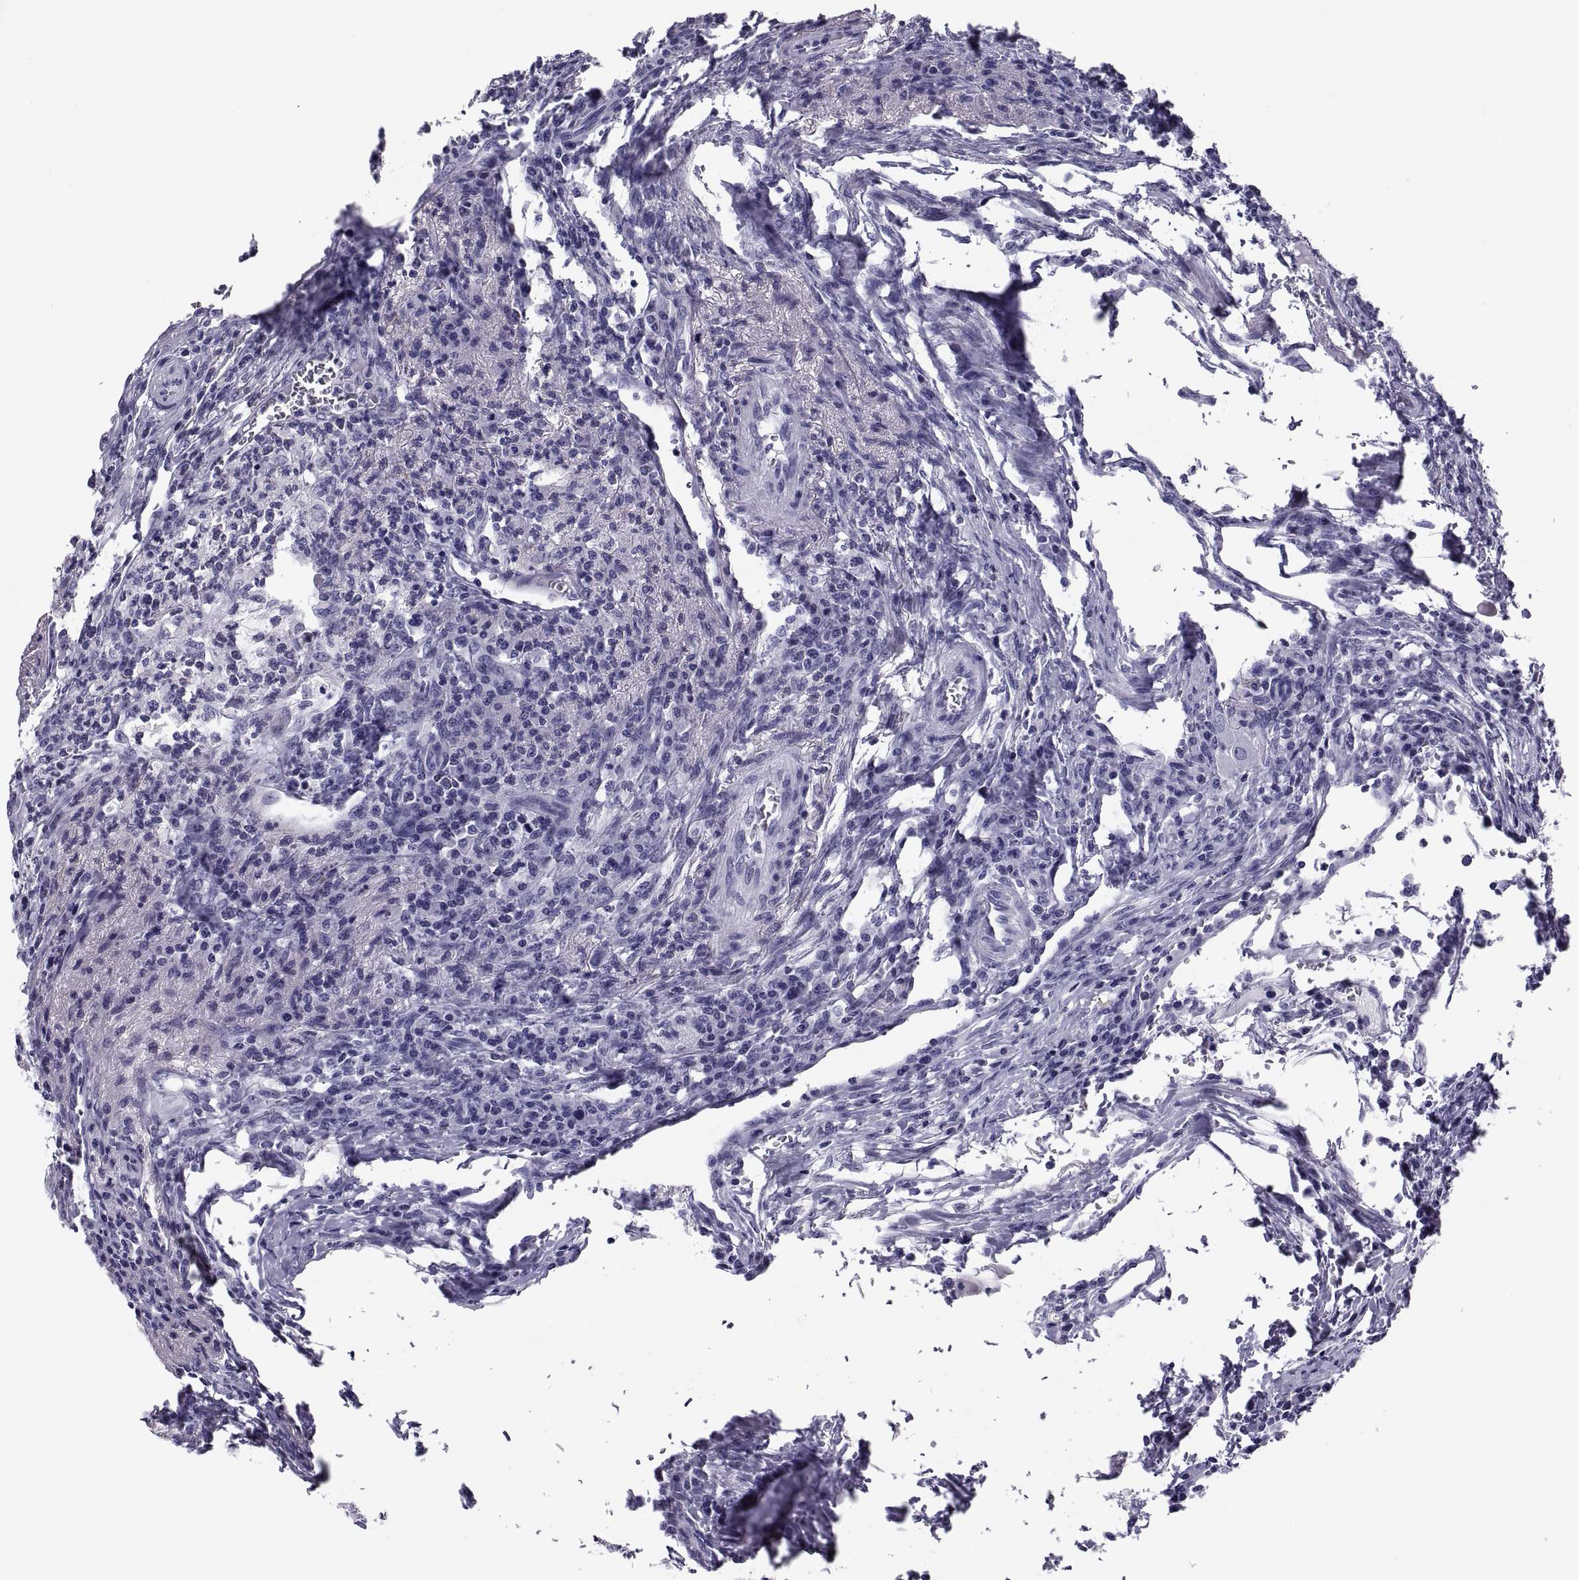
{"staining": {"intensity": "negative", "quantity": "none", "location": "none"}, "tissue": "colorectal cancer", "cell_type": "Tumor cells", "image_type": "cancer", "snomed": [{"axis": "morphology", "description": "Adenocarcinoma, NOS"}, {"axis": "topography", "description": "Colon"}], "caption": "Photomicrograph shows no protein expression in tumor cells of colorectal cancer (adenocarcinoma) tissue.", "gene": "CRISP1", "patient": {"sex": "female", "age": 70}}